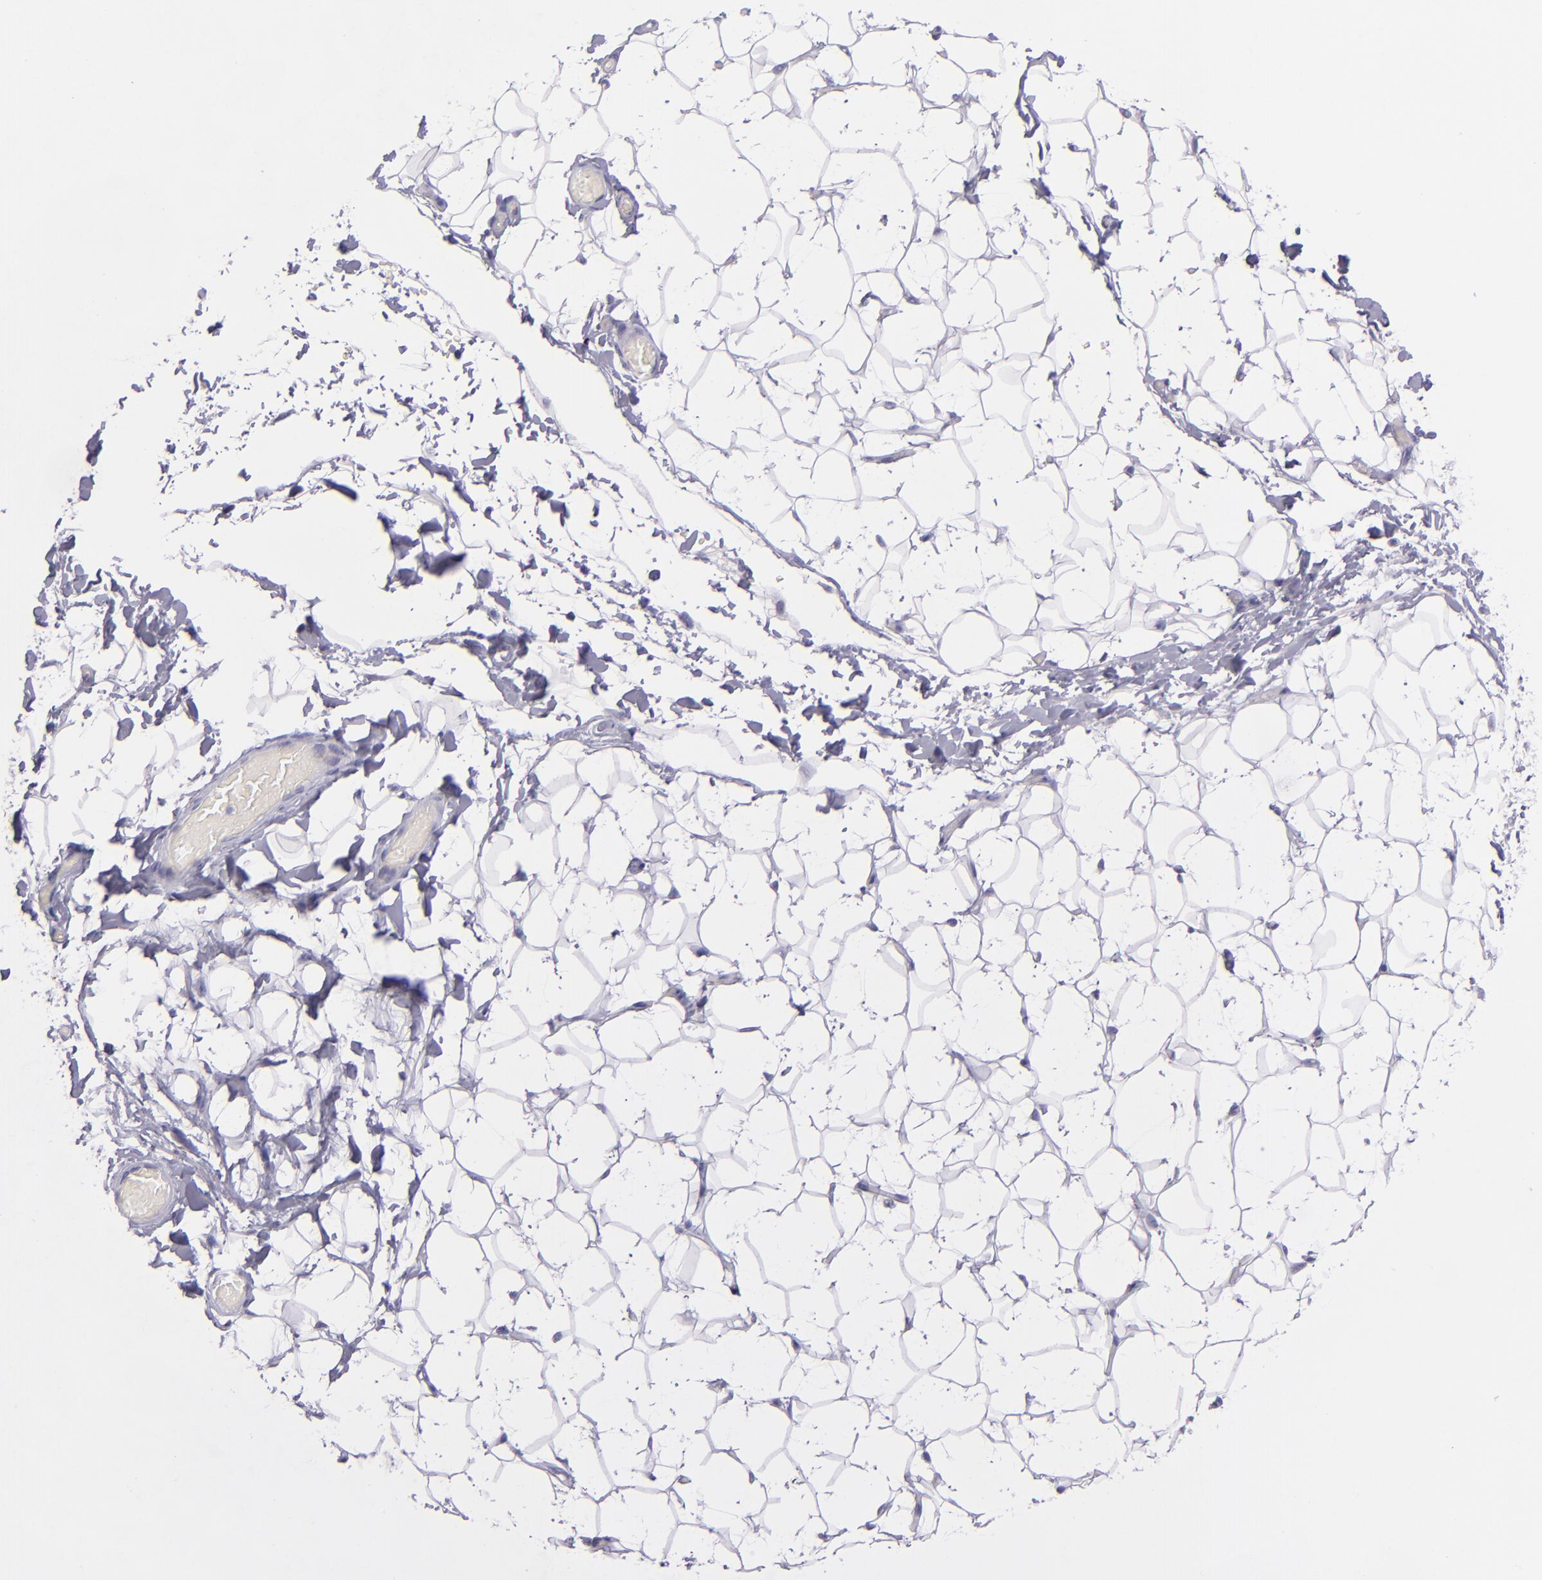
{"staining": {"intensity": "negative", "quantity": "none", "location": "none"}, "tissue": "adipose tissue", "cell_type": "Adipocytes", "image_type": "normal", "snomed": [{"axis": "morphology", "description": "Normal tissue, NOS"}, {"axis": "topography", "description": "Soft tissue"}], "caption": "Human adipose tissue stained for a protein using immunohistochemistry reveals no expression in adipocytes.", "gene": "TNNT3", "patient": {"sex": "male", "age": 26}}